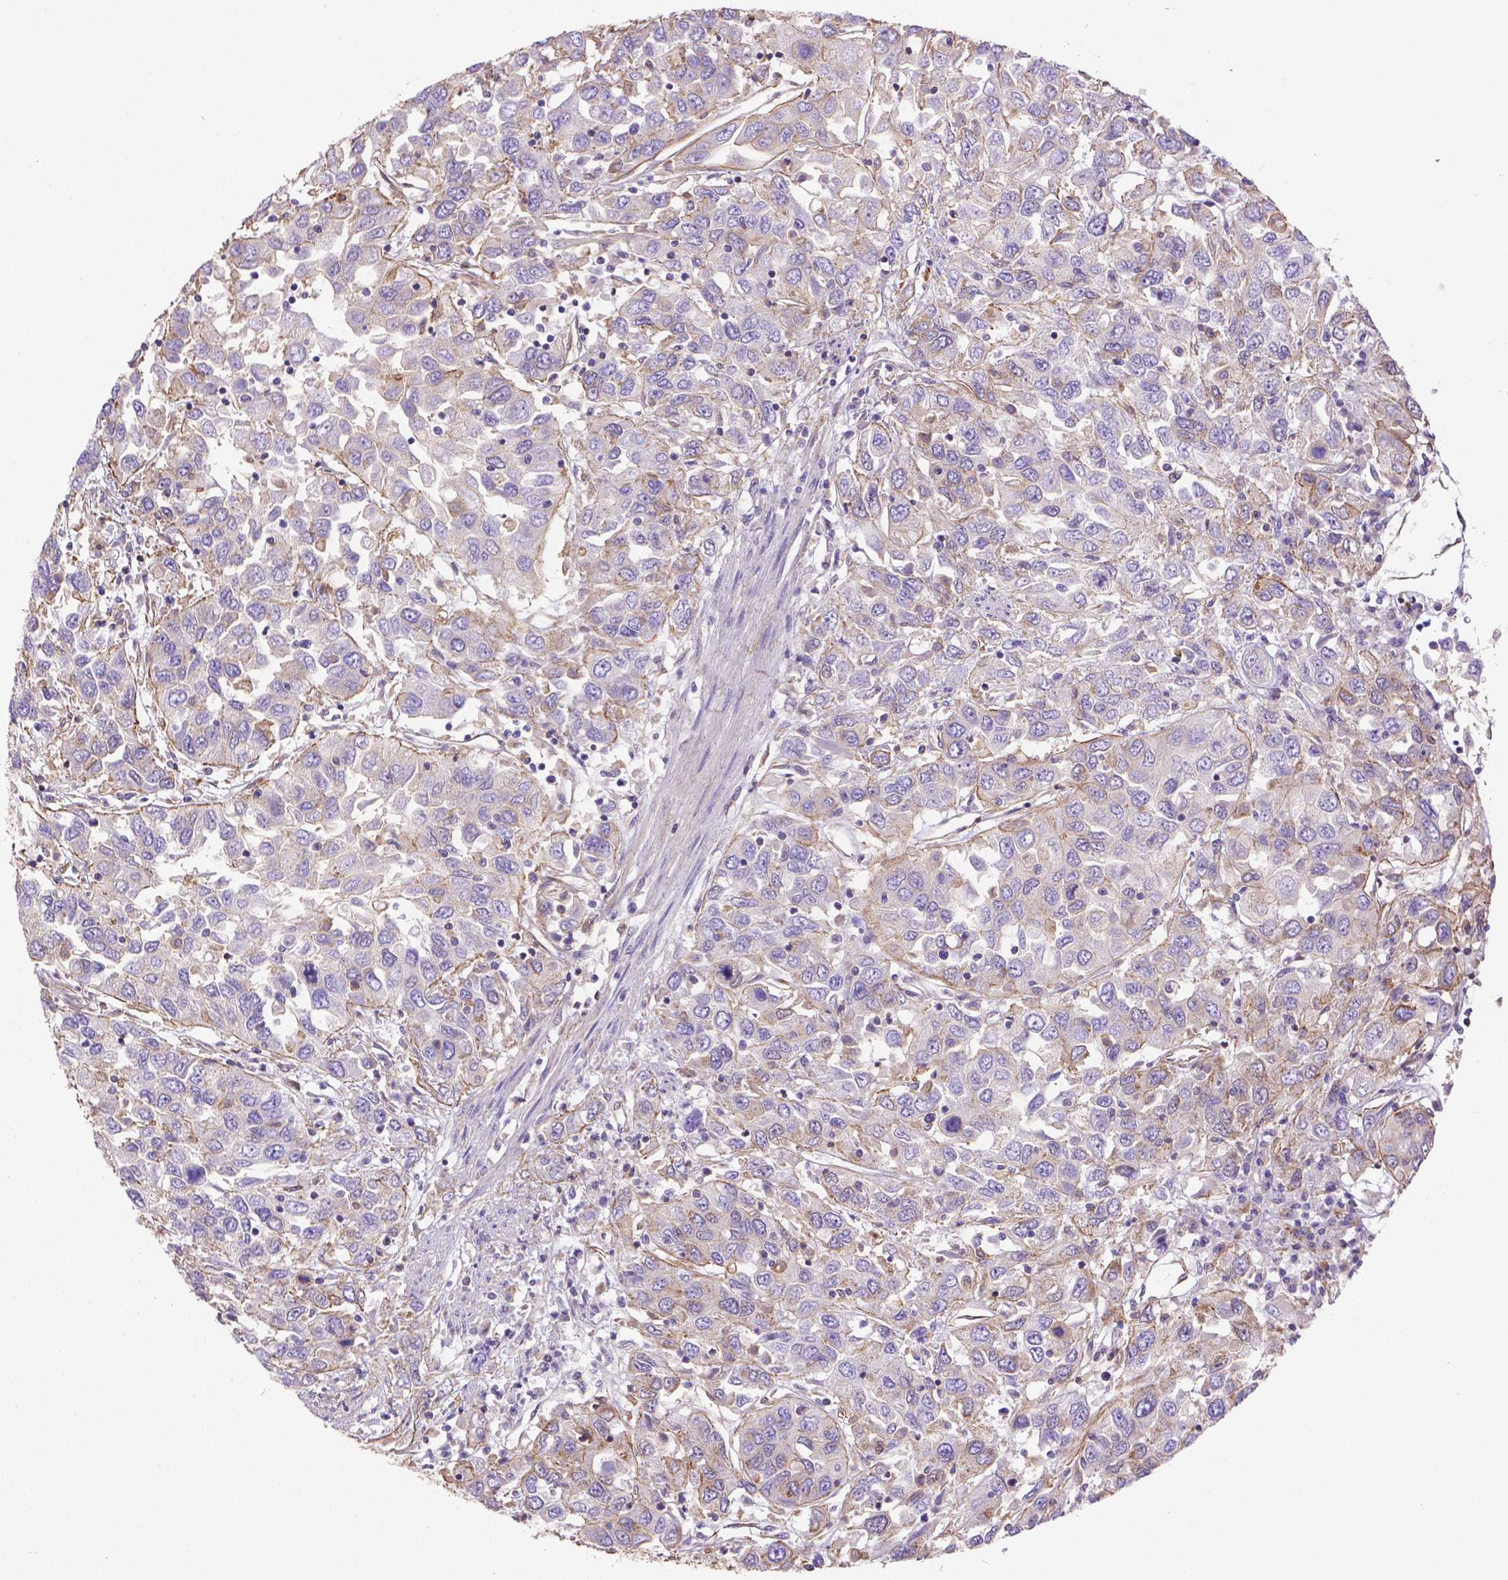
{"staining": {"intensity": "negative", "quantity": "none", "location": "none"}, "tissue": "urothelial cancer", "cell_type": "Tumor cells", "image_type": "cancer", "snomed": [{"axis": "morphology", "description": "Urothelial carcinoma, High grade"}, {"axis": "topography", "description": "Urinary bladder"}], "caption": "Micrograph shows no significant protein positivity in tumor cells of high-grade urothelial carcinoma.", "gene": "YAP1", "patient": {"sex": "male", "age": 76}}